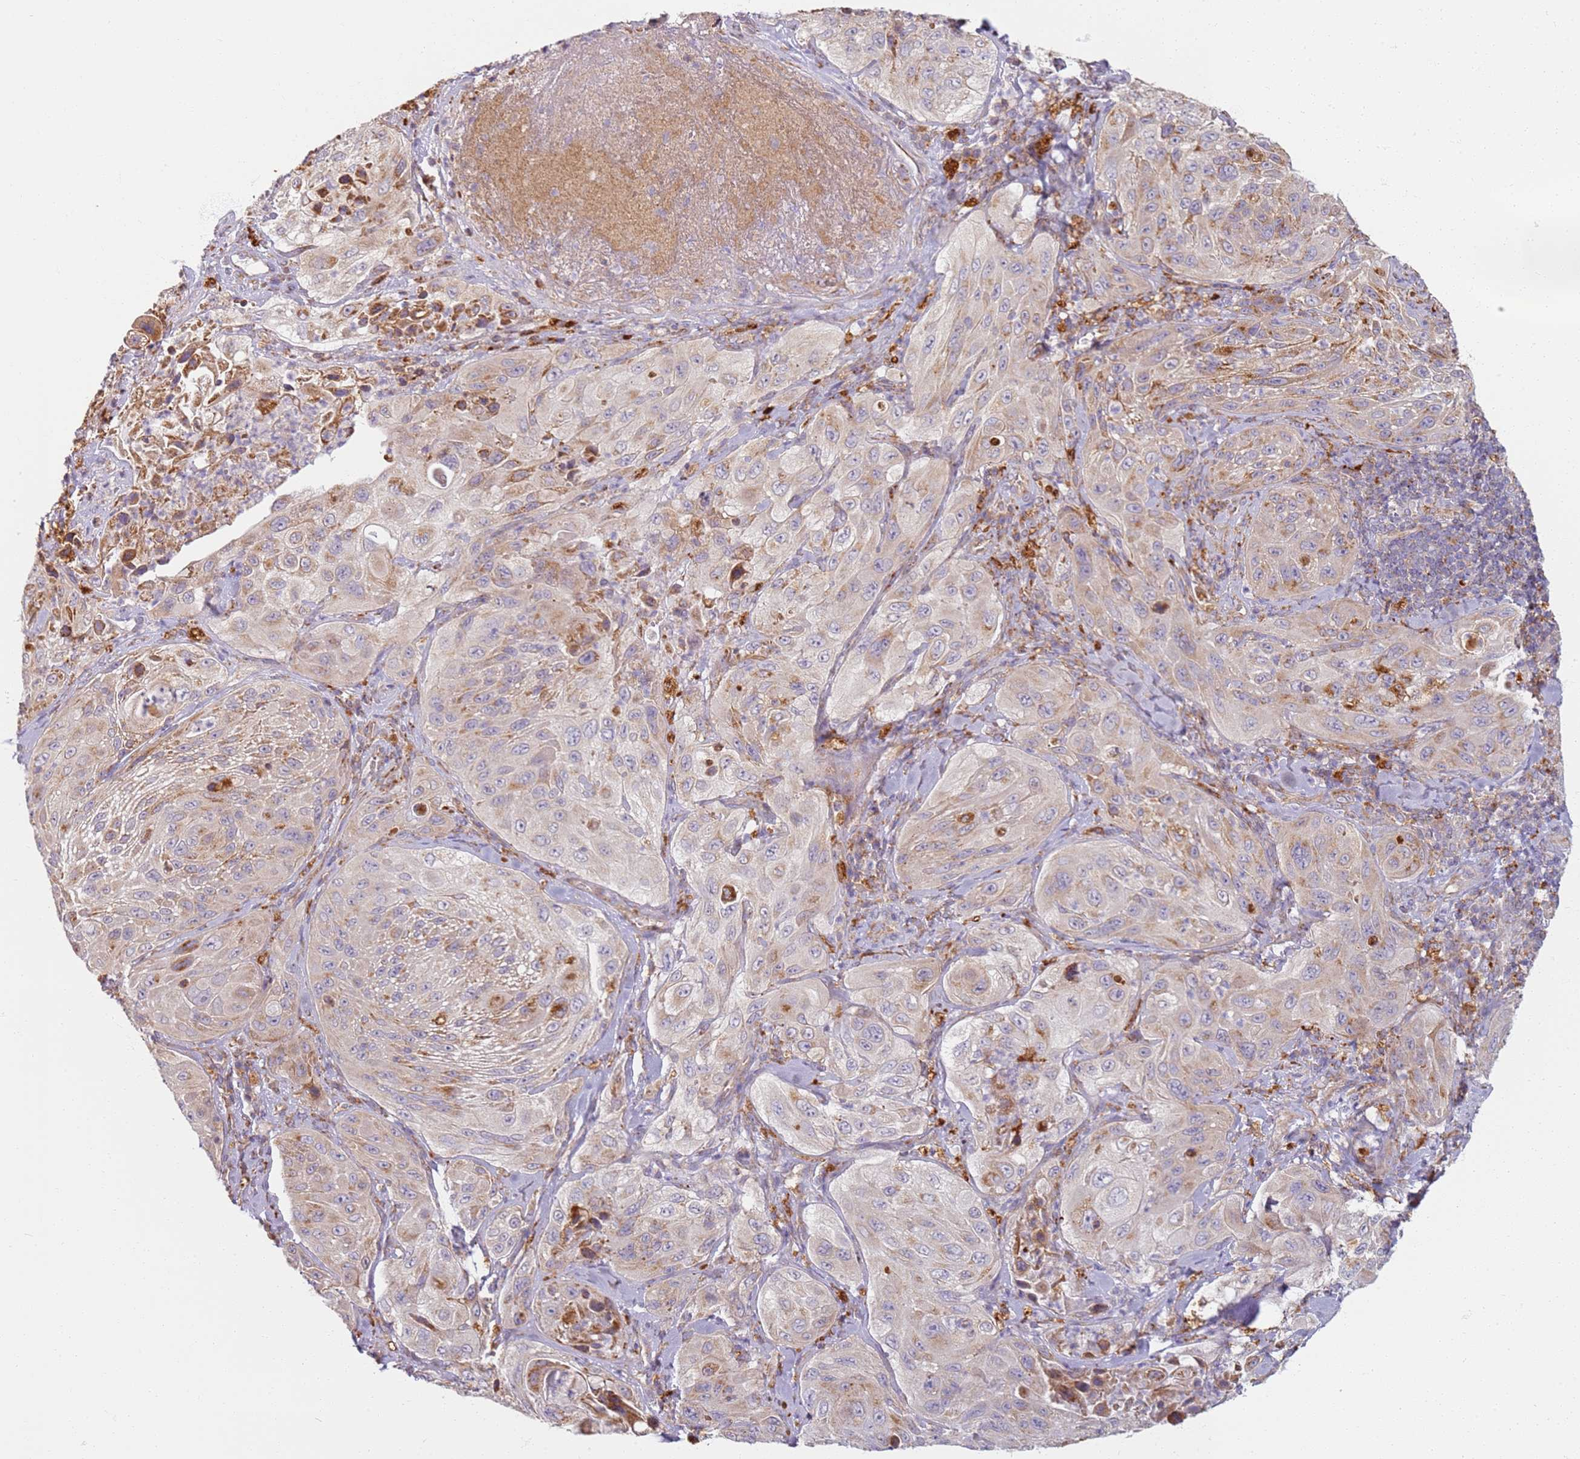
{"staining": {"intensity": "moderate", "quantity": "25%-75%", "location": "cytoplasmic/membranous"}, "tissue": "cervical cancer", "cell_type": "Tumor cells", "image_type": "cancer", "snomed": [{"axis": "morphology", "description": "Squamous cell carcinoma, NOS"}, {"axis": "topography", "description": "Cervix"}], "caption": "Immunohistochemical staining of cervical squamous cell carcinoma demonstrates moderate cytoplasmic/membranous protein staining in approximately 25%-75% of tumor cells.", "gene": "PROKR2", "patient": {"sex": "female", "age": 42}}